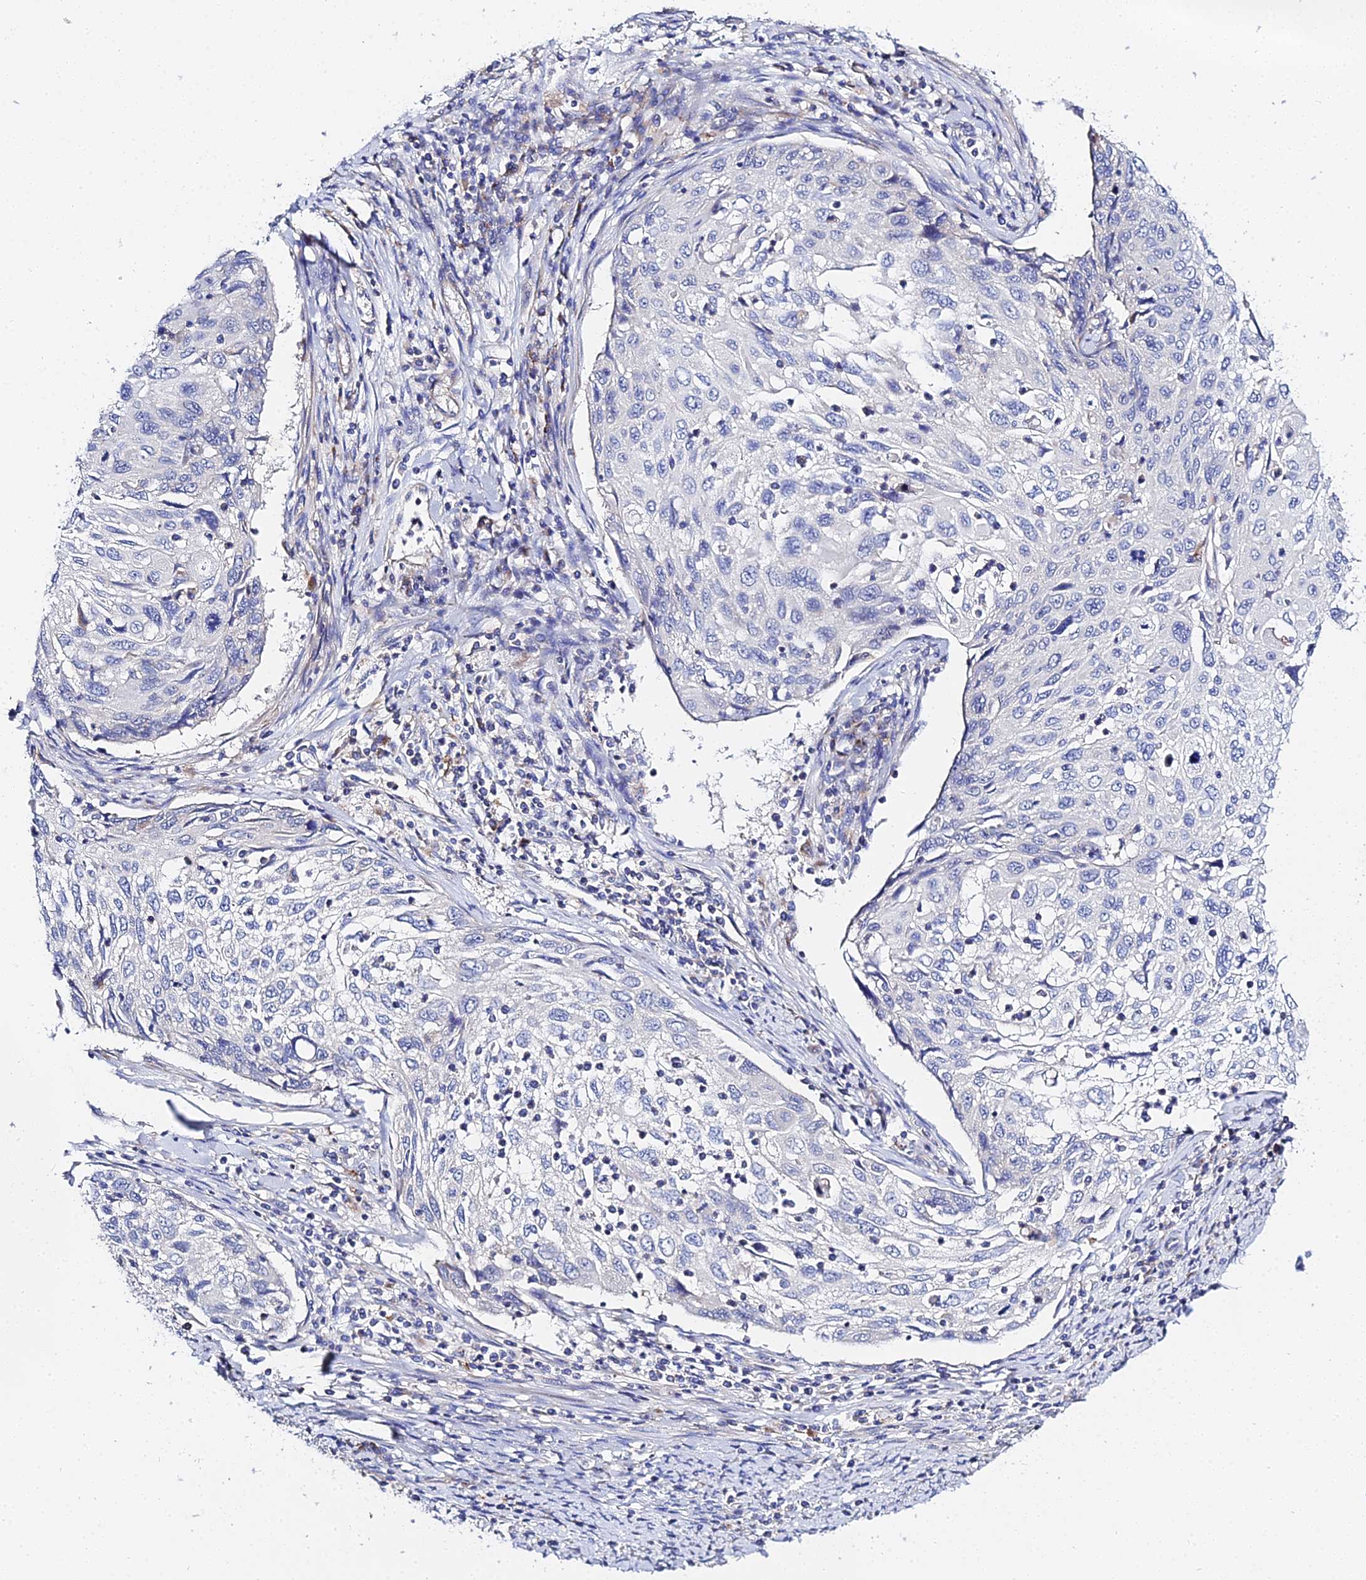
{"staining": {"intensity": "negative", "quantity": "none", "location": "none"}, "tissue": "cervical cancer", "cell_type": "Tumor cells", "image_type": "cancer", "snomed": [{"axis": "morphology", "description": "Squamous cell carcinoma, NOS"}, {"axis": "topography", "description": "Cervix"}], "caption": "This is an immunohistochemistry image of cervical cancer (squamous cell carcinoma). There is no staining in tumor cells.", "gene": "APOBEC3H", "patient": {"sex": "female", "age": 70}}